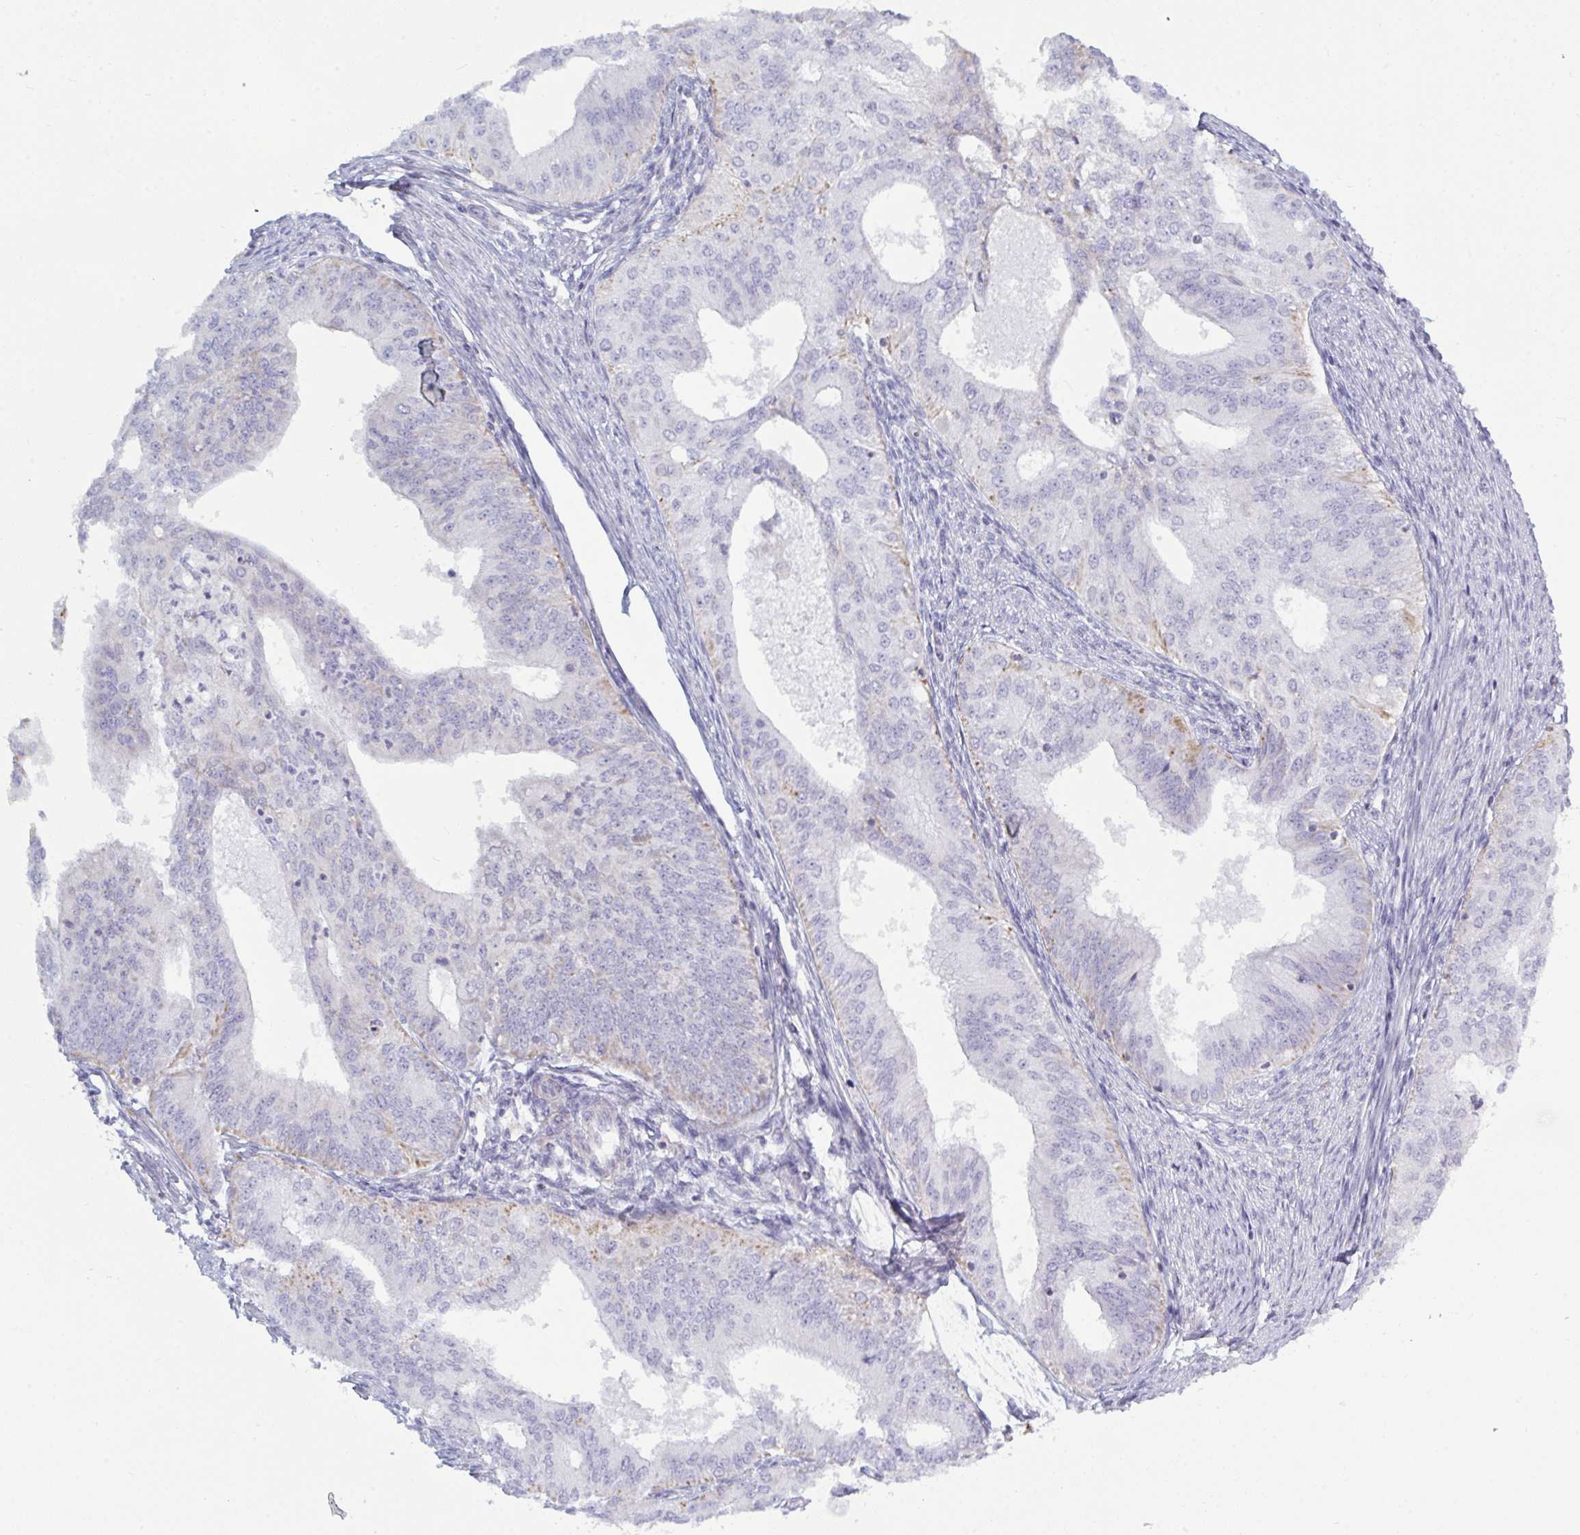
{"staining": {"intensity": "weak", "quantity": "<25%", "location": "cytoplasmic/membranous"}, "tissue": "endometrial cancer", "cell_type": "Tumor cells", "image_type": "cancer", "snomed": [{"axis": "morphology", "description": "Adenocarcinoma, NOS"}, {"axis": "topography", "description": "Endometrium"}], "caption": "The immunohistochemistry image has no significant staining in tumor cells of endometrial adenocarcinoma tissue.", "gene": "ATG9A", "patient": {"sex": "female", "age": 50}}